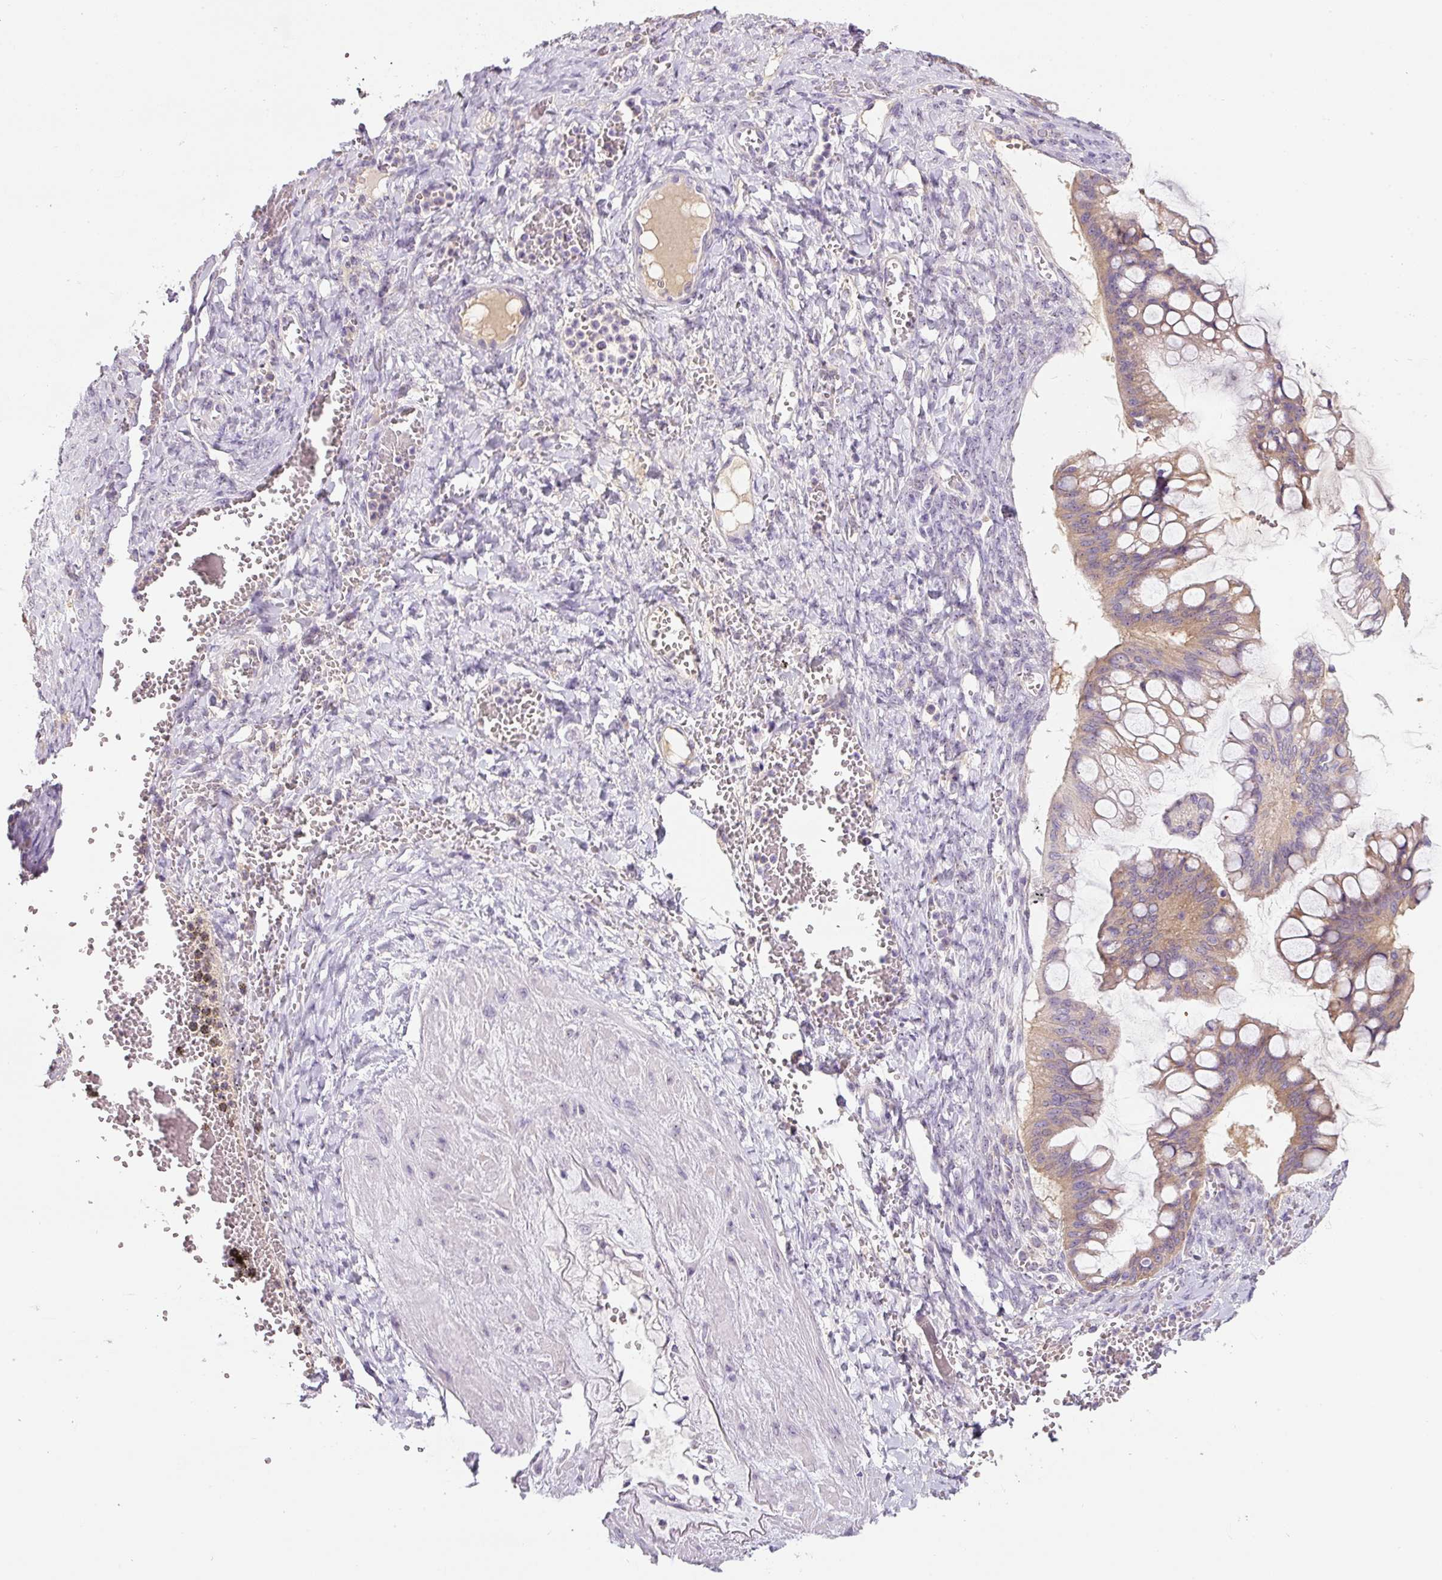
{"staining": {"intensity": "moderate", "quantity": "25%-75%", "location": "cytoplasmic/membranous"}, "tissue": "ovarian cancer", "cell_type": "Tumor cells", "image_type": "cancer", "snomed": [{"axis": "morphology", "description": "Cystadenocarcinoma, mucinous, NOS"}, {"axis": "topography", "description": "Ovary"}], "caption": "Brown immunohistochemical staining in human ovarian cancer (mucinous cystadenocarcinoma) demonstrates moderate cytoplasmic/membranous staining in about 25%-75% of tumor cells.", "gene": "TMEM37", "patient": {"sex": "female", "age": 73}}